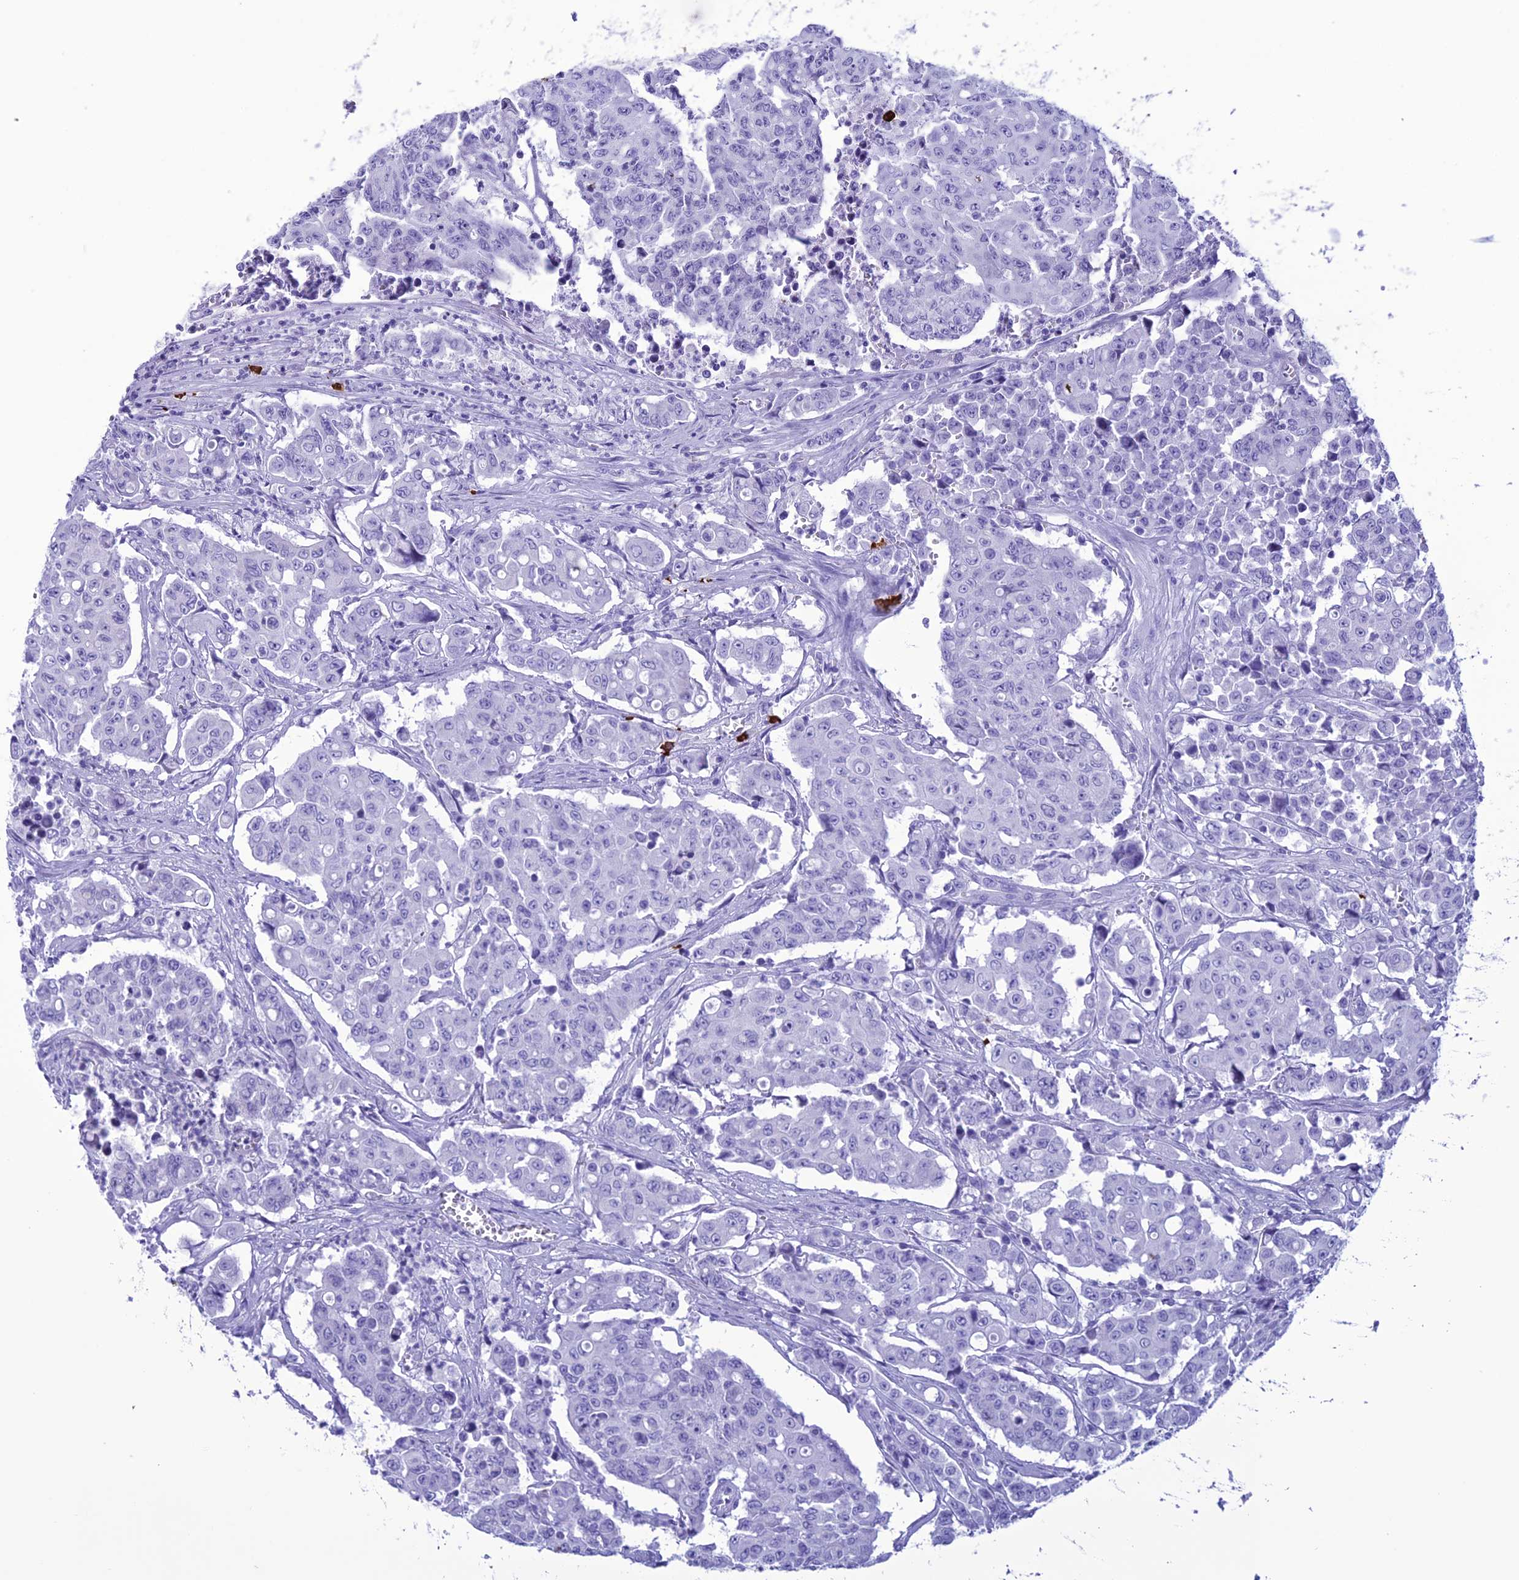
{"staining": {"intensity": "negative", "quantity": "none", "location": "none"}, "tissue": "colorectal cancer", "cell_type": "Tumor cells", "image_type": "cancer", "snomed": [{"axis": "morphology", "description": "Adenocarcinoma, NOS"}, {"axis": "topography", "description": "Colon"}], "caption": "IHC of colorectal adenocarcinoma reveals no expression in tumor cells.", "gene": "MZB1", "patient": {"sex": "male", "age": 51}}